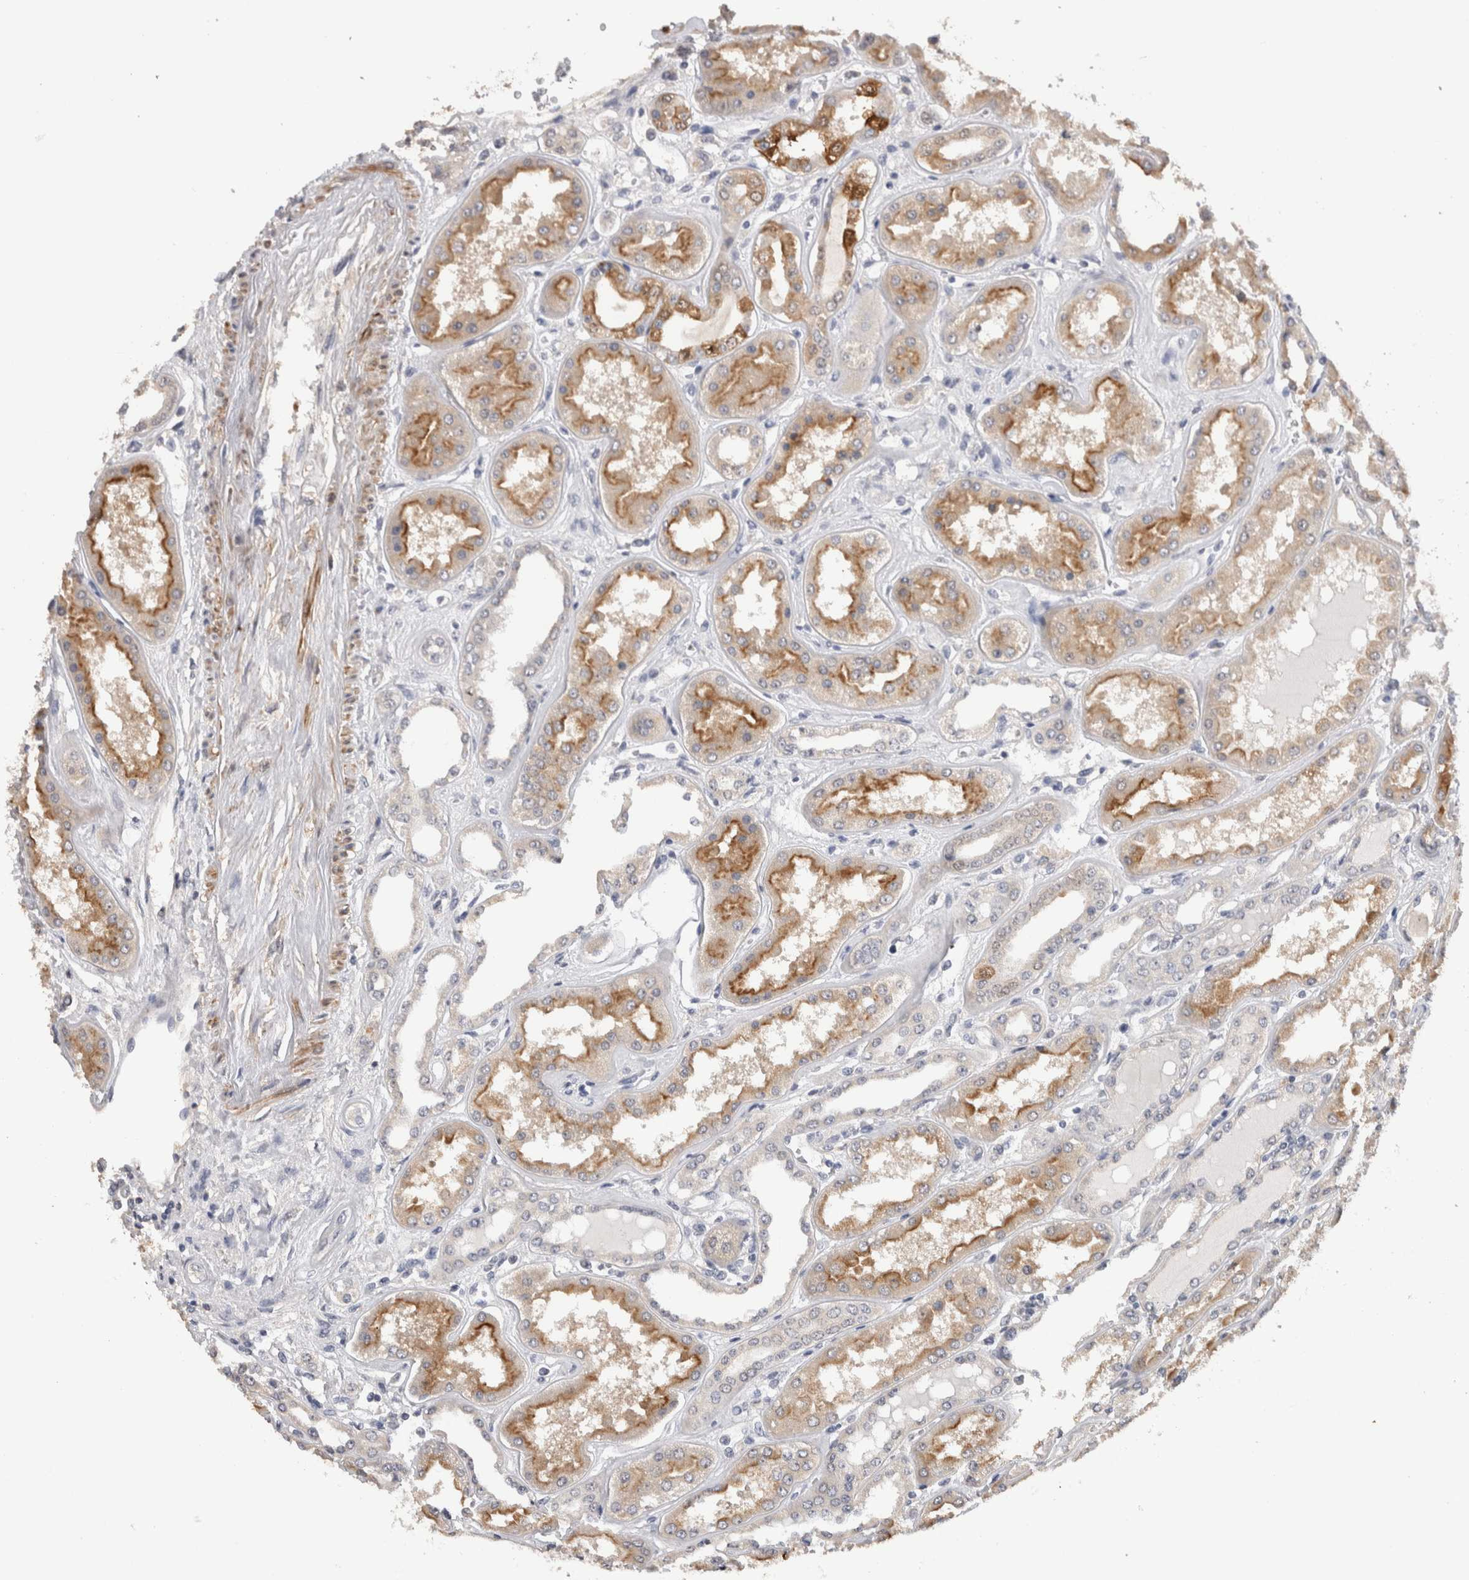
{"staining": {"intensity": "negative", "quantity": "none", "location": "none"}, "tissue": "kidney", "cell_type": "Cells in glomeruli", "image_type": "normal", "snomed": [{"axis": "morphology", "description": "Normal tissue, NOS"}, {"axis": "topography", "description": "Kidney"}], "caption": "There is no significant staining in cells in glomeruli of kidney. (Immunohistochemistry (ihc), brightfield microscopy, high magnification).", "gene": "CRYBG1", "patient": {"sex": "female", "age": 56}}